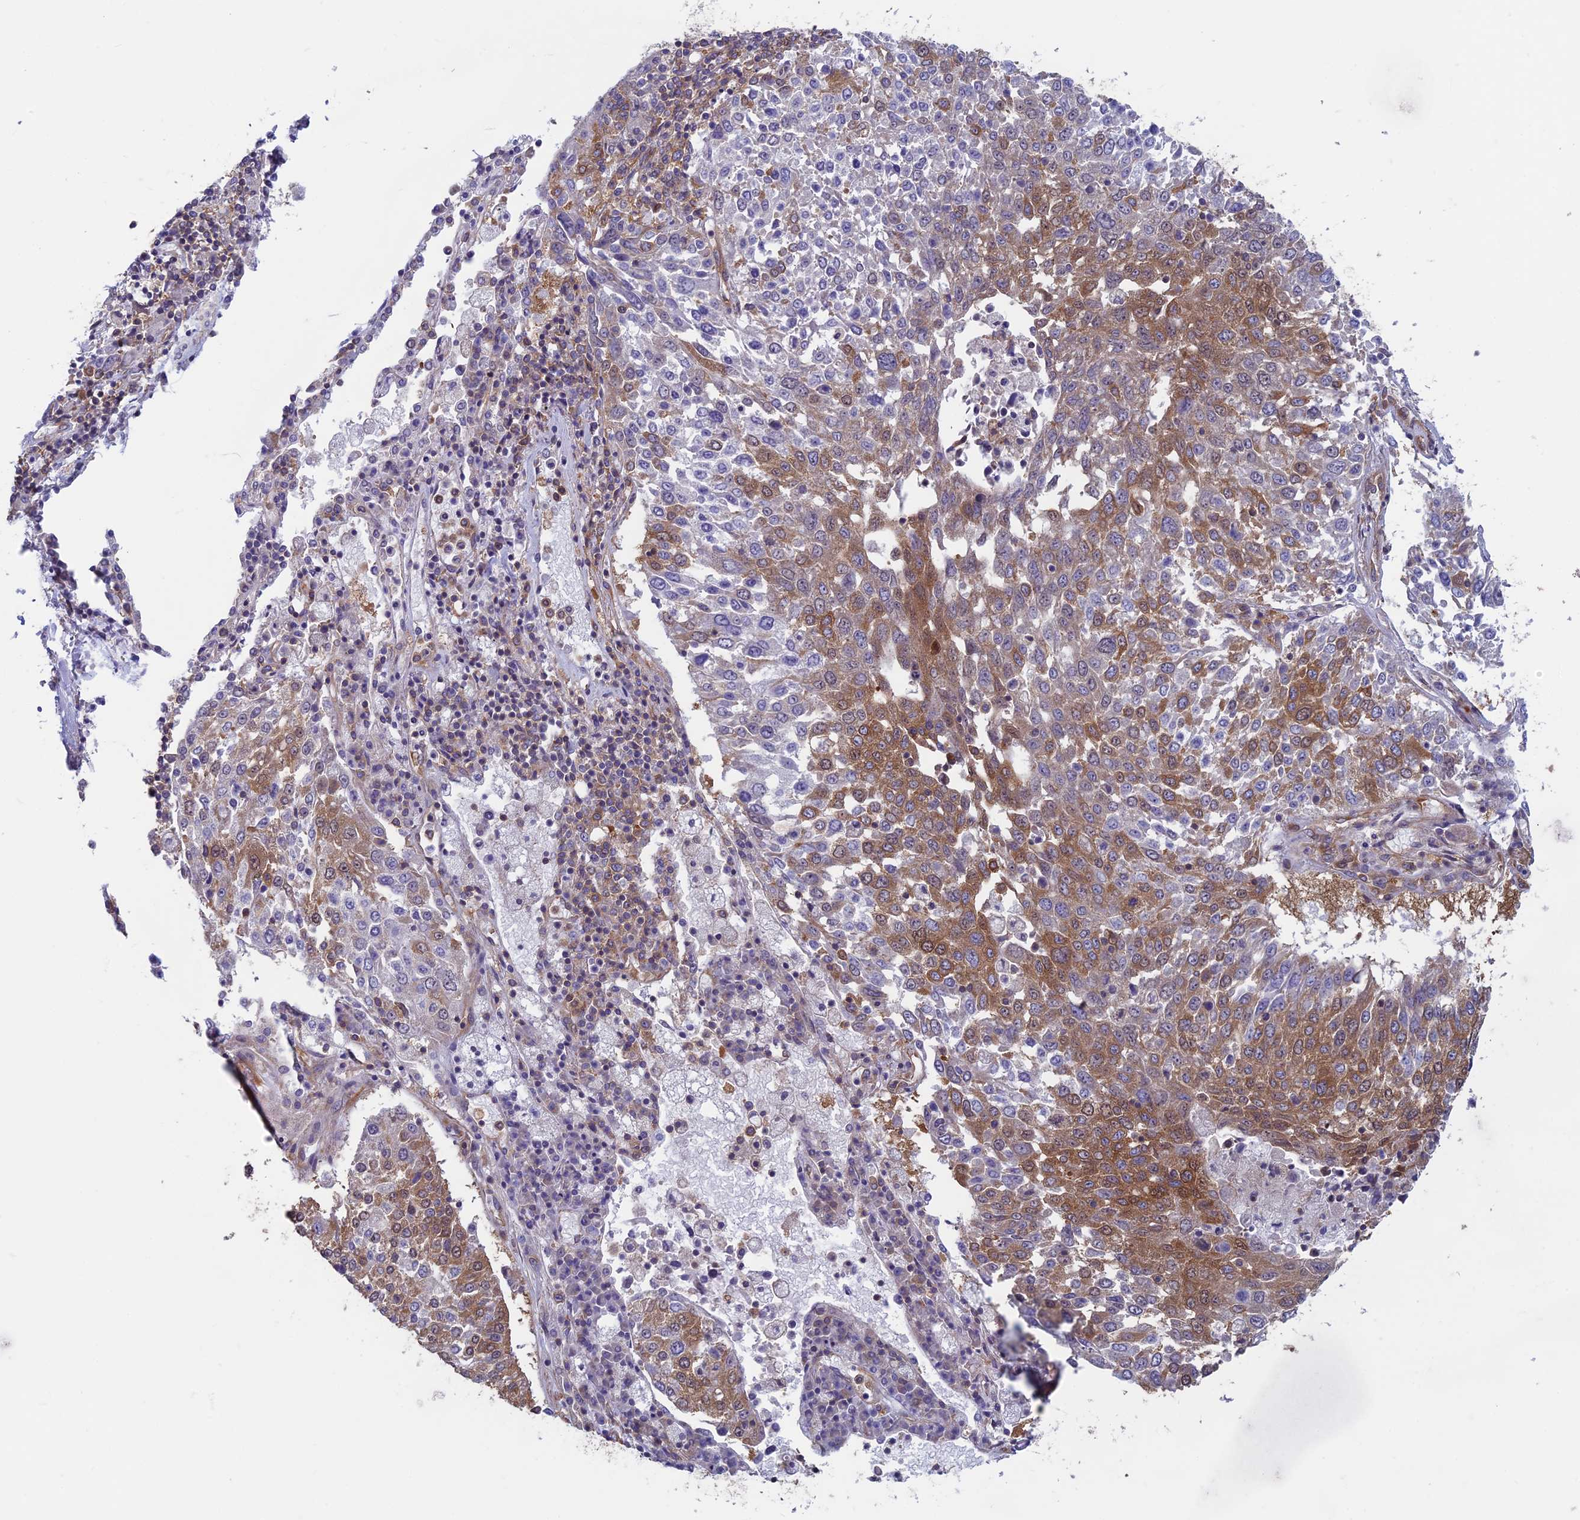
{"staining": {"intensity": "moderate", "quantity": ">75%", "location": "cytoplasmic/membranous"}, "tissue": "lung cancer", "cell_type": "Tumor cells", "image_type": "cancer", "snomed": [{"axis": "morphology", "description": "Squamous cell carcinoma, NOS"}, {"axis": "topography", "description": "Lung"}], "caption": "DAB (3,3'-diaminobenzidine) immunohistochemical staining of lung cancer (squamous cell carcinoma) shows moderate cytoplasmic/membranous protein expression in approximately >75% of tumor cells.", "gene": "DNM1L", "patient": {"sex": "male", "age": 65}}